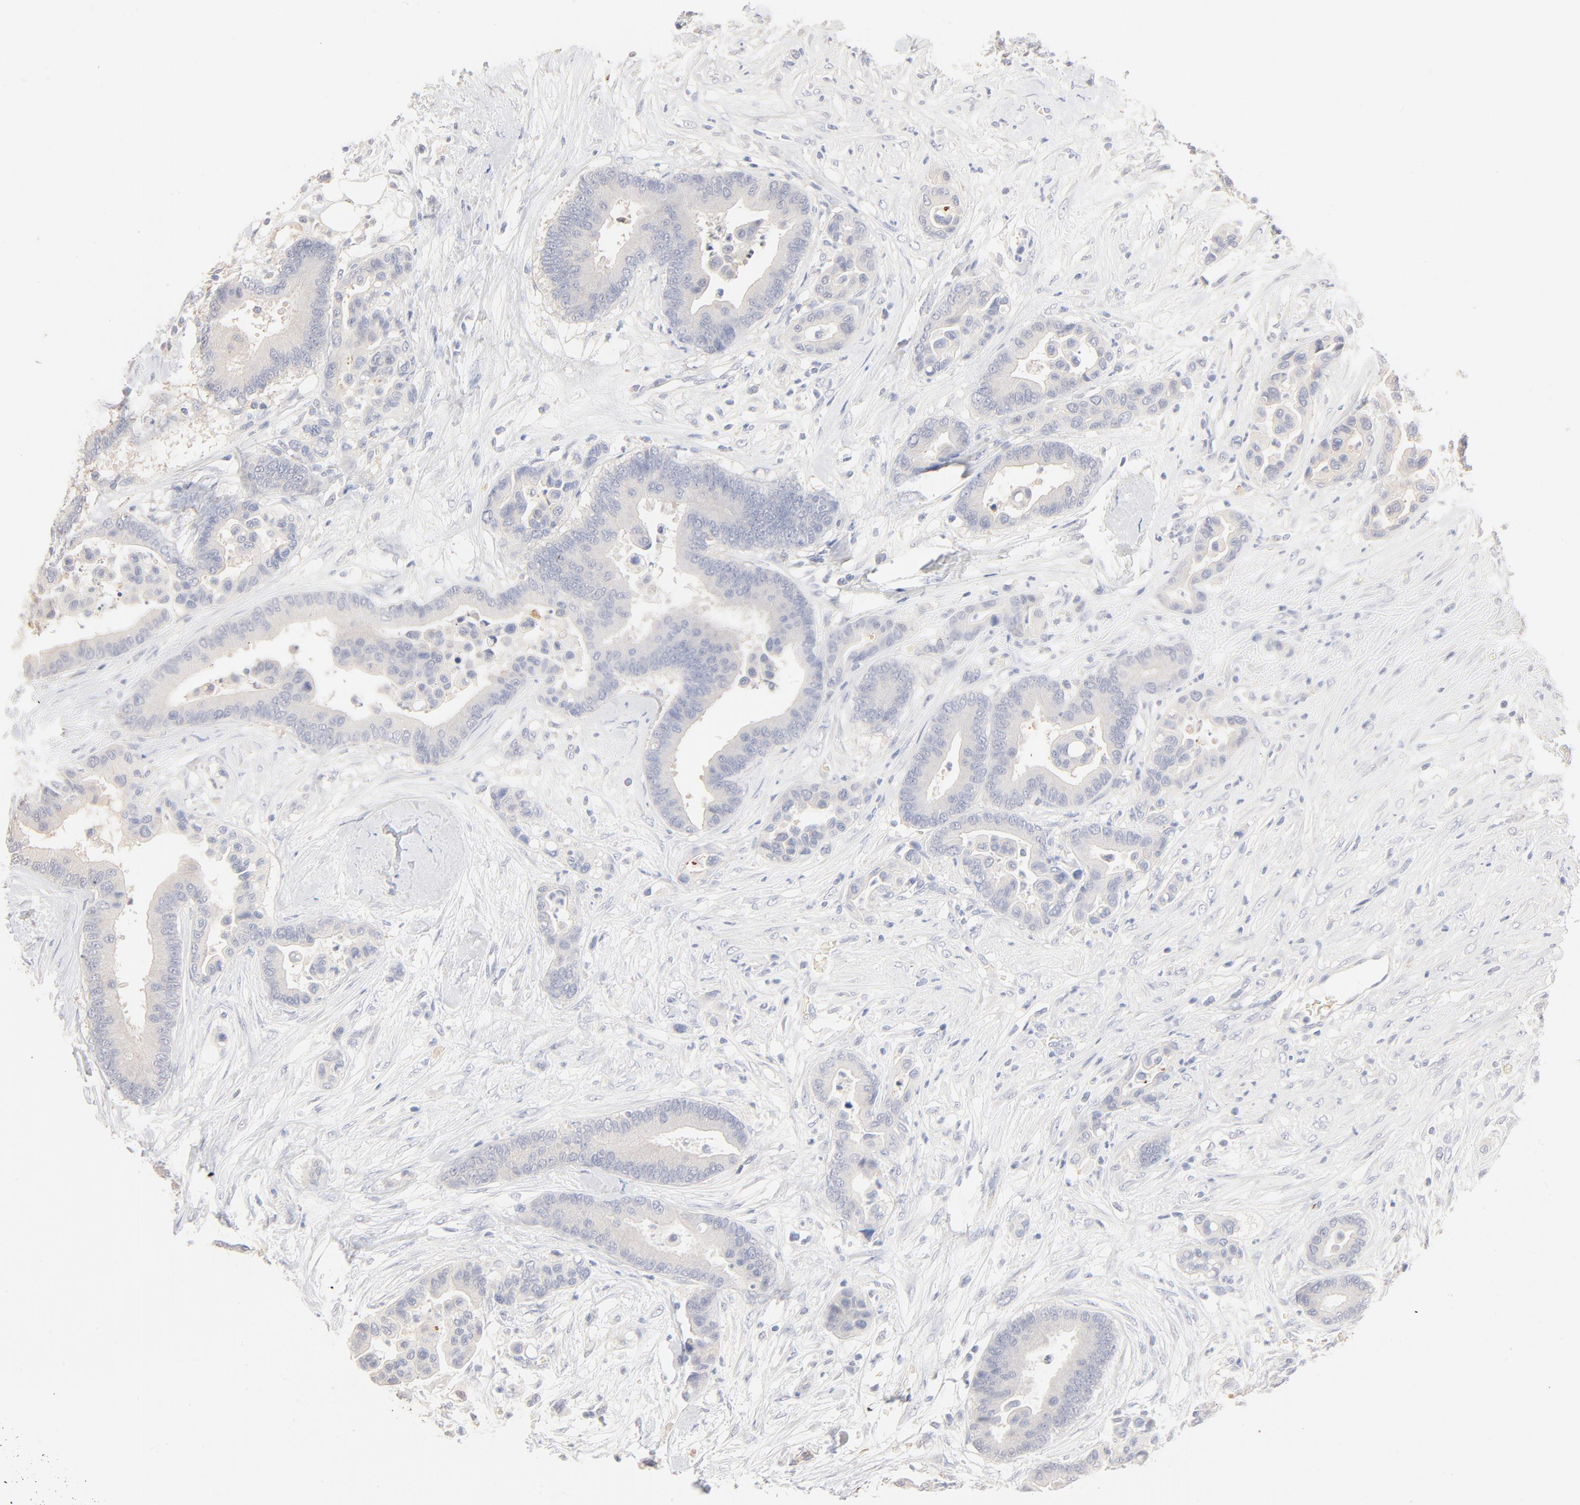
{"staining": {"intensity": "negative", "quantity": "none", "location": "none"}, "tissue": "colorectal cancer", "cell_type": "Tumor cells", "image_type": "cancer", "snomed": [{"axis": "morphology", "description": "Adenocarcinoma, NOS"}, {"axis": "topography", "description": "Colon"}], "caption": "Tumor cells are negative for protein expression in human adenocarcinoma (colorectal).", "gene": "SPTB", "patient": {"sex": "male", "age": 82}}